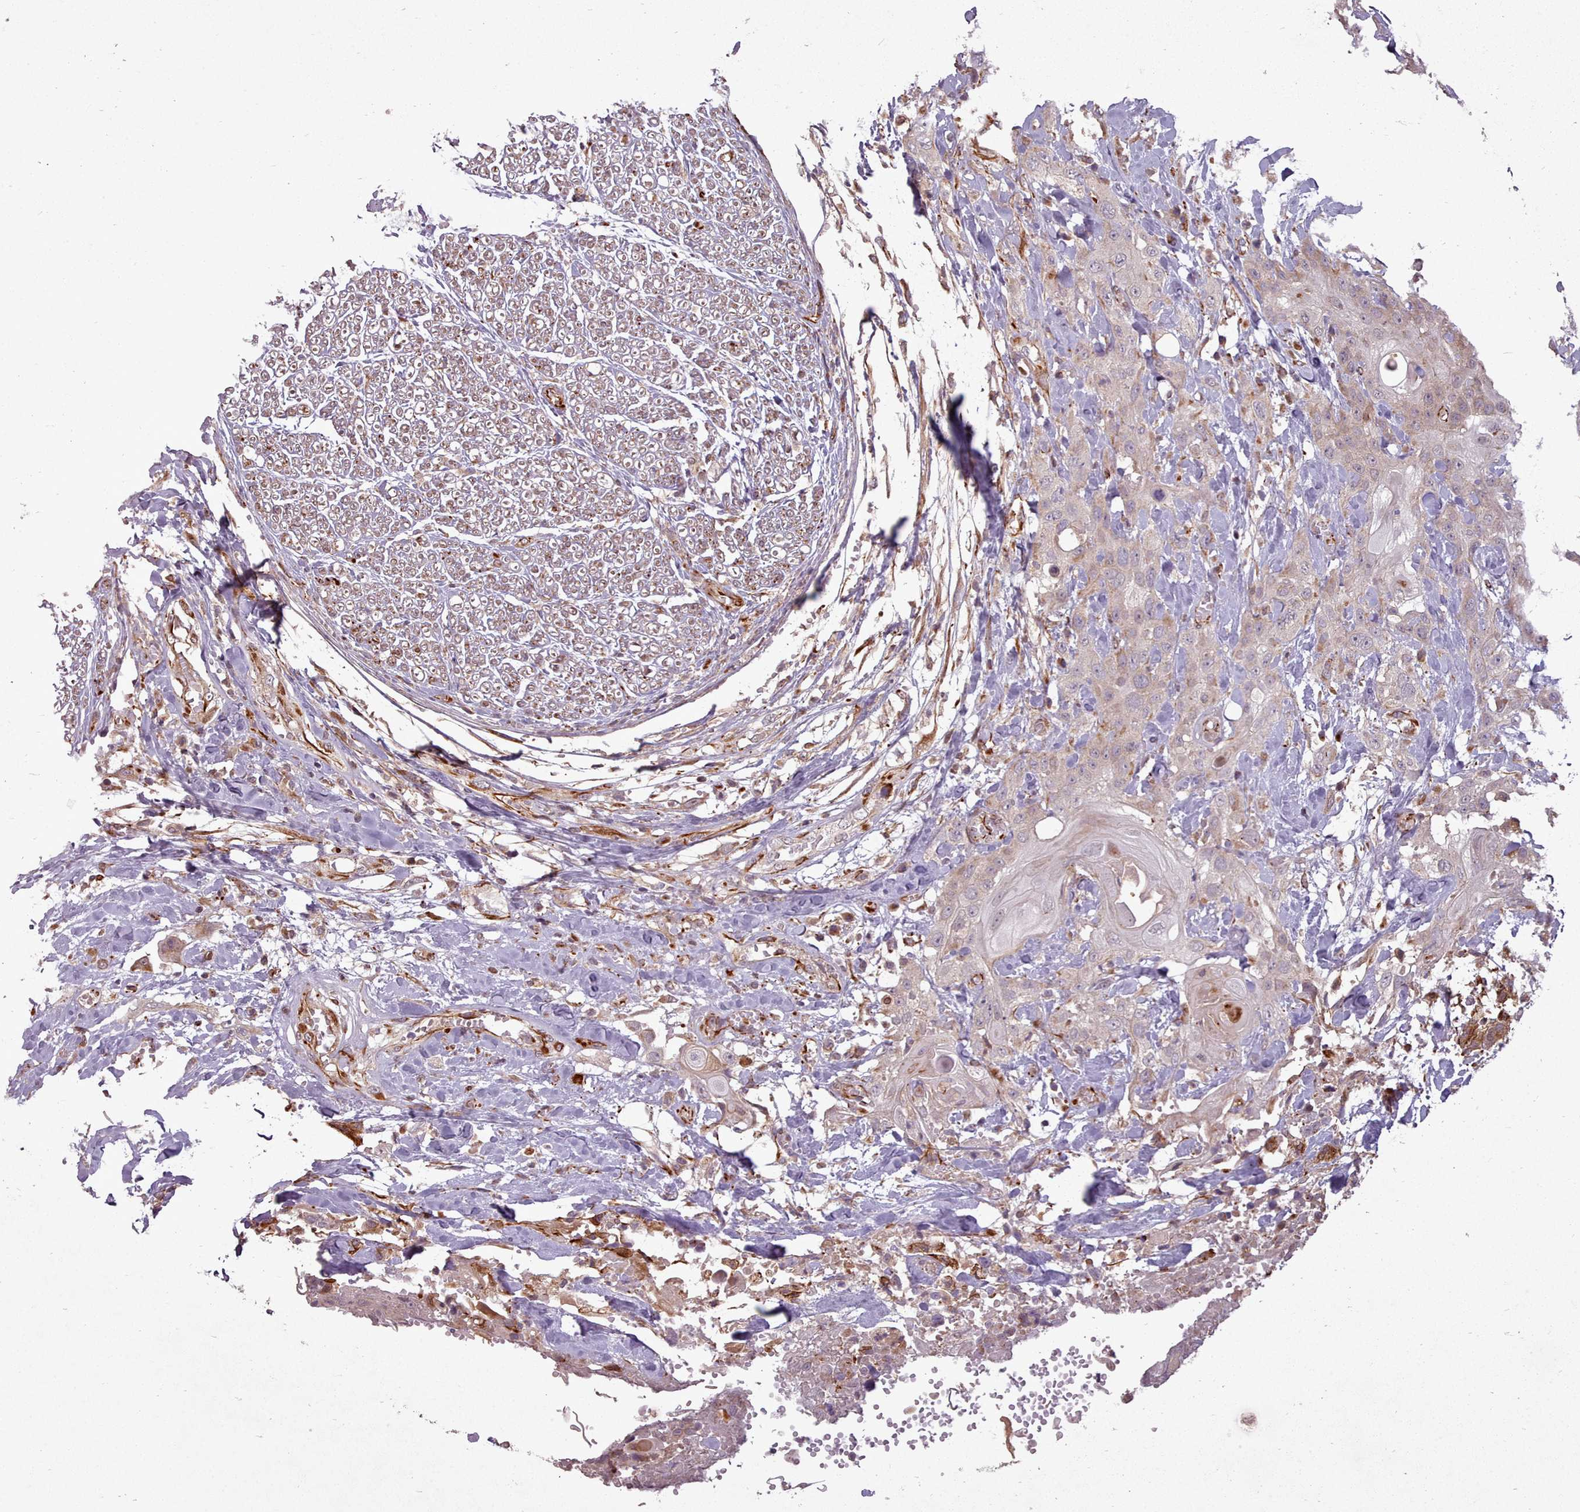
{"staining": {"intensity": "moderate", "quantity": "<25%", "location": "cytoplasmic/membranous"}, "tissue": "head and neck cancer", "cell_type": "Tumor cells", "image_type": "cancer", "snomed": [{"axis": "morphology", "description": "Squamous cell carcinoma, NOS"}, {"axis": "topography", "description": "Head-Neck"}], "caption": "IHC staining of head and neck cancer (squamous cell carcinoma), which exhibits low levels of moderate cytoplasmic/membranous expression in about <25% of tumor cells indicating moderate cytoplasmic/membranous protein positivity. The staining was performed using DAB (brown) for protein detection and nuclei were counterstained in hematoxylin (blue).", "gene": "GBGT1", "patient": {"sex": "female", "age": 43}}